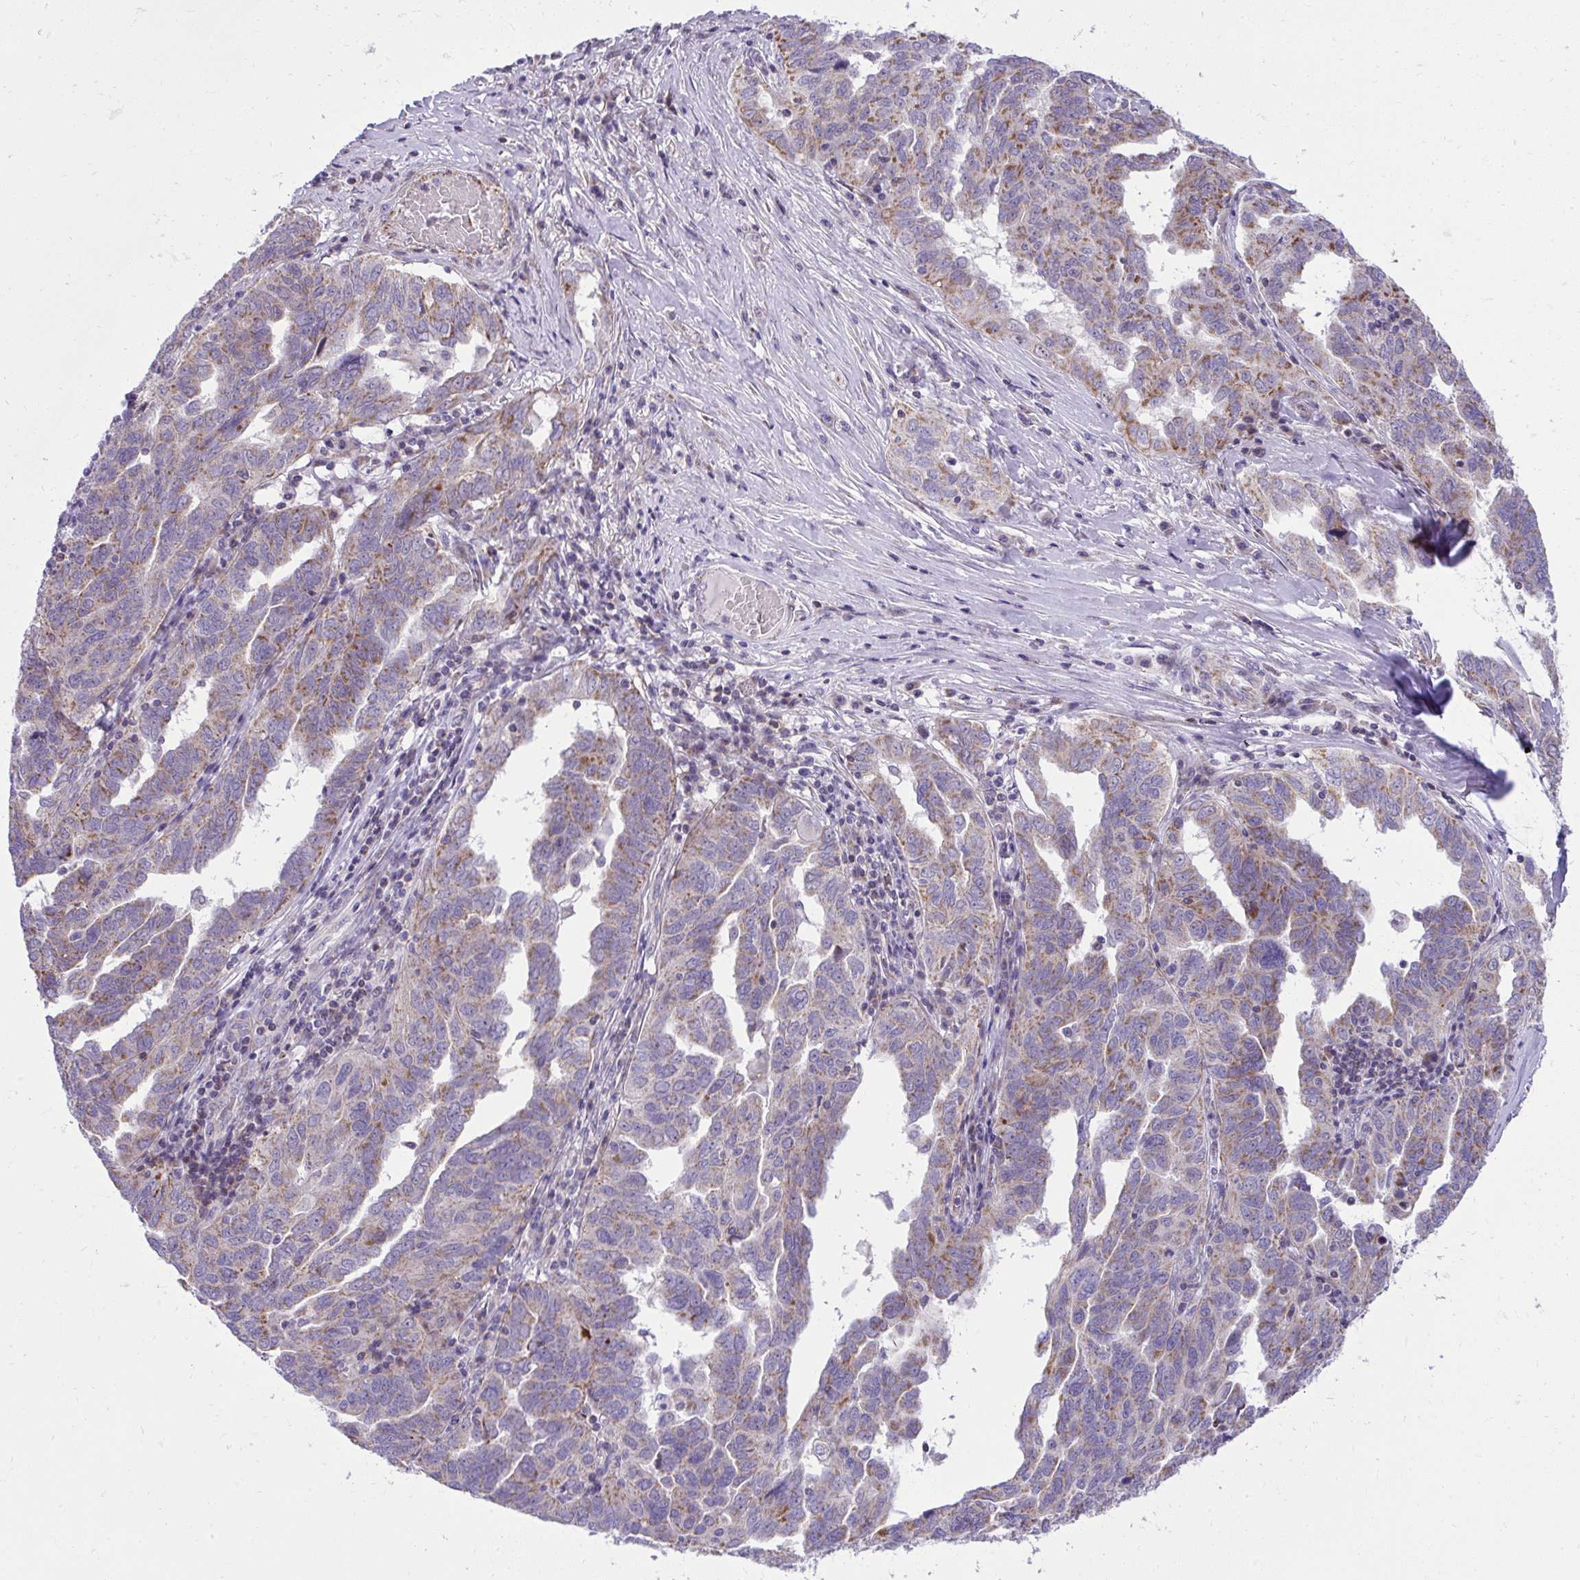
{"staining": {"intensity": "moderate", "quantity": ">75%", "location": "cytoplasmic/membranous"}, "tissue": "ovarian cancer", "cell_type": "Tumor cells", "image_type": "cancer", "snomed": [{"axis": "morphology", "description": "Cystadenocarcinoma, serous, NOS"}, {"axis": "topography", "description": "Ovary"}], "caption": "Ovarian cancer (serous cystadenocarcinoma) tissue reveals moderate cytoplasmic/membranous expression in approximately >75% of tumor cells, visualized by immunohistochemistry. Nuclei are stained in blue.", "gene": "GPRIN3", "patient": {"sex": "female", "age": 64}}